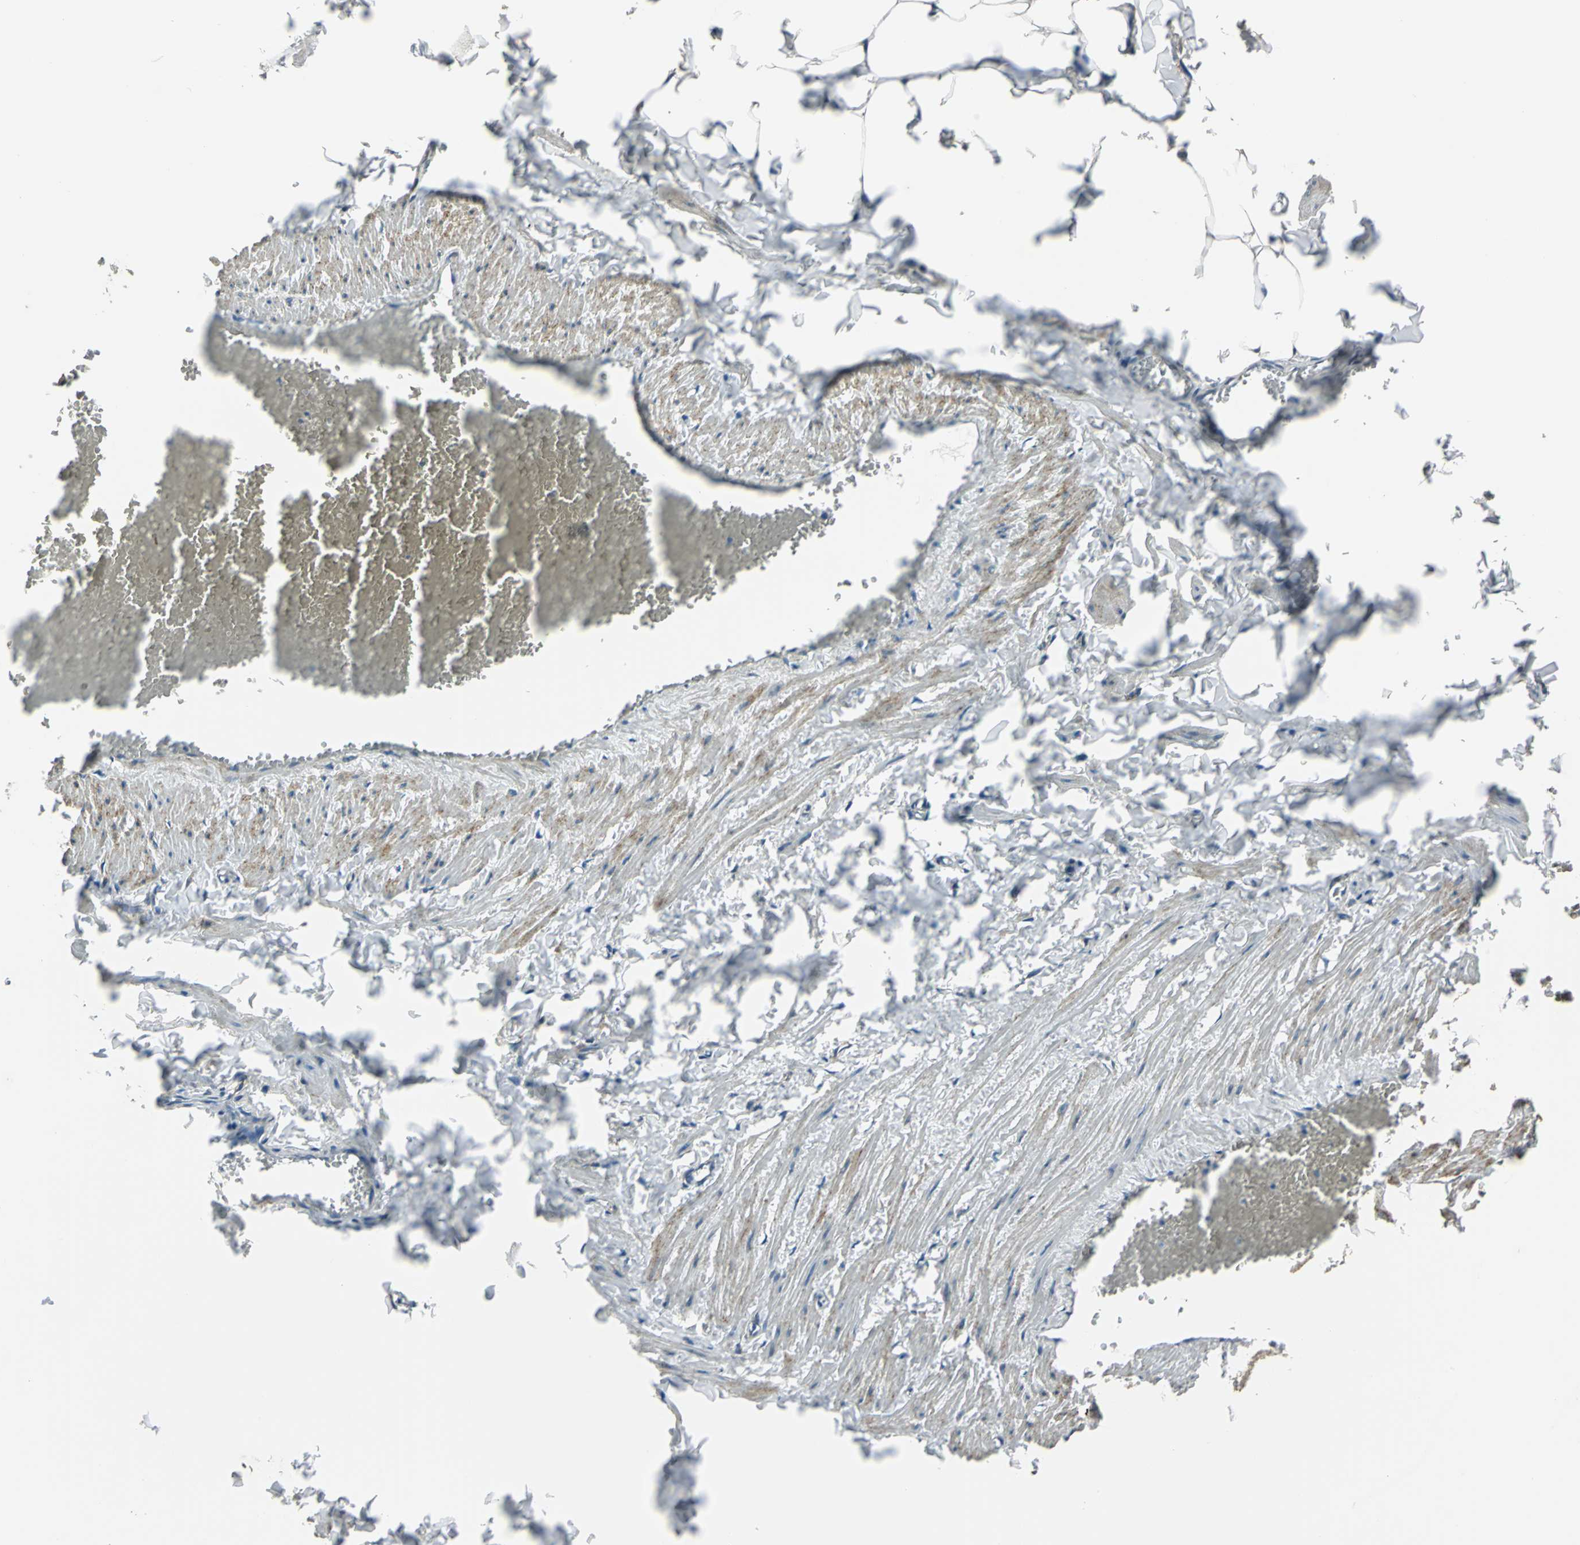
{"staining": {"intensity": "strong", "quantity": ">75%", "location": "cytoplasmic/membranous"}, "tissue": "adipose tissue", "cell_type": "Adipocytes", "image_type": "normal", "snomed": [{"axis": "morphology", "description": "Normal tissue, NOS"}, {"axis": "topography", "description": "Vascular tissue"}], "caption": "Protein expression analysis of normal adipose tissue reveals strong cytoplasmic/membranous positivity in about >75% of adipocytes.", "gene": "HTATIP2", "patient": {"sex": "male", "age": 41}}